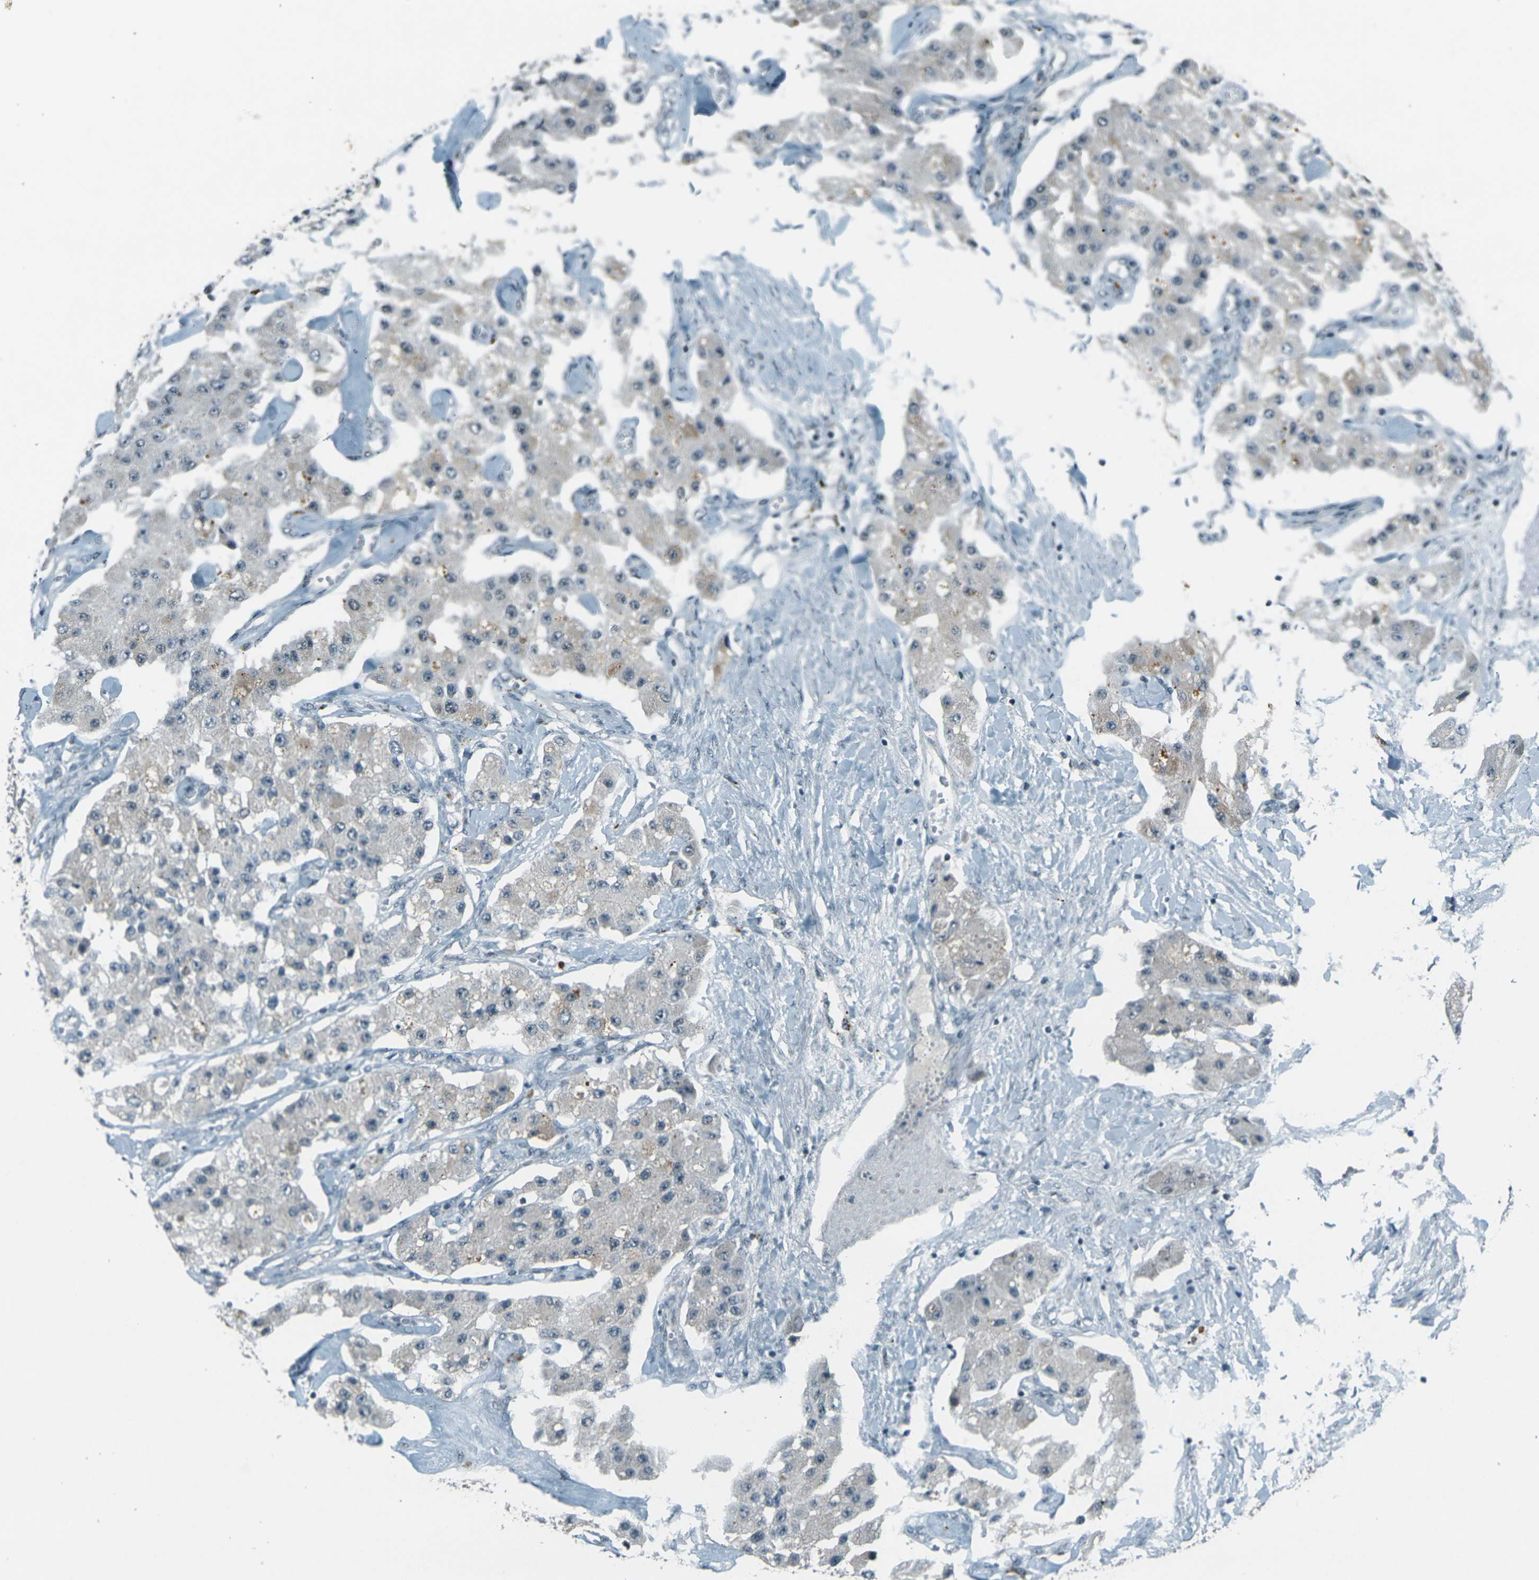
{"staining": {"intensity": "negative", "quantity": "none", "location": "none"}, "tissue": "carcinoid", "cell_type": "Tumor cells", "image_type": "cancer", "snomed": [{"axis": "morphology", "description": "Carcinoid, malignant, NOS"}, {"axis": "topography", "description": "Pancreas"}], "caption": "High power microscopy micrograph of an immunohistochemistry (IHC) micrograph of carcinoid, revealing no significant positivity in tumor cells.", "gene": "GPR19", "patient": {"sex": "male", "age": 41}}